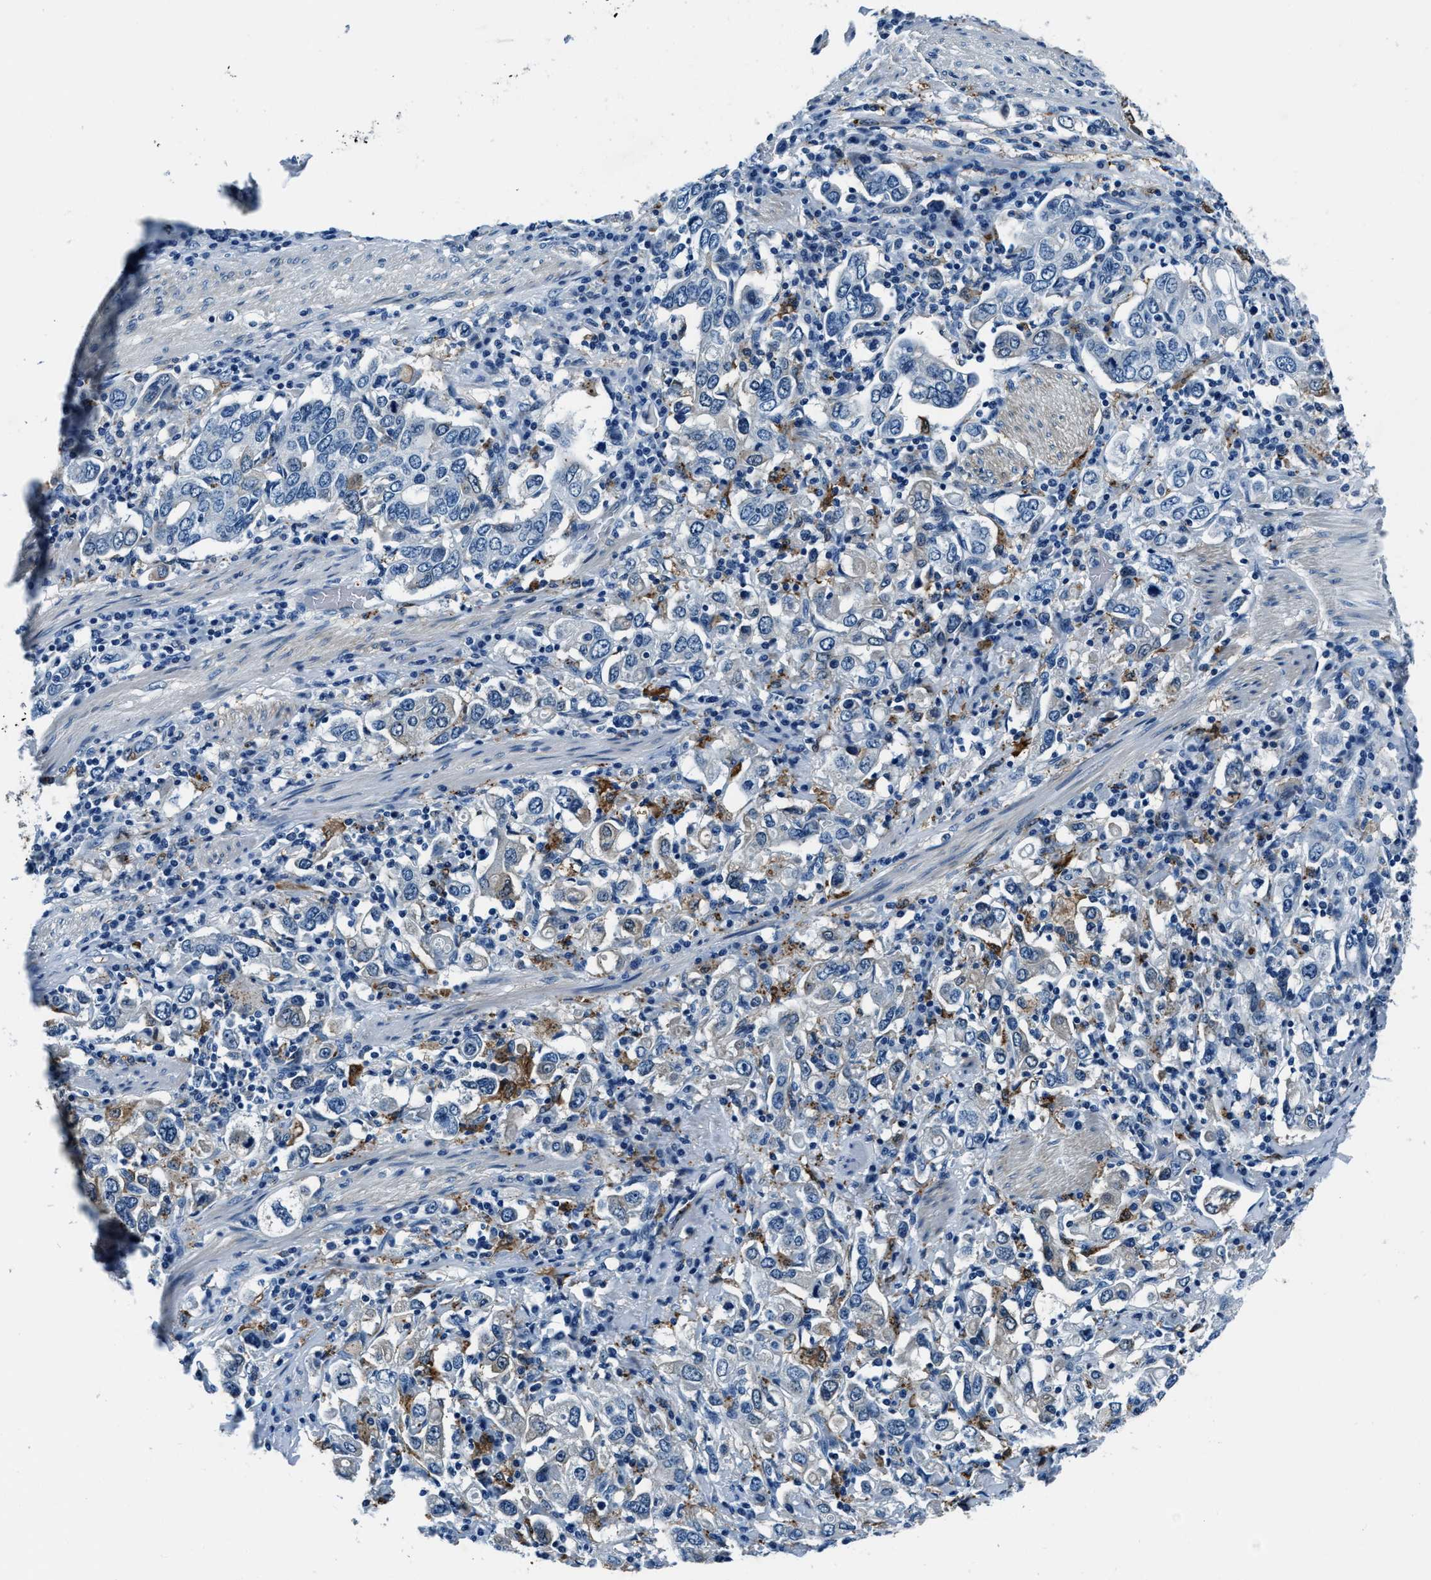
{"staining": {"intensity": "moderate", "quantity": "<25%", "location": "cytoplasmic/membranous"}, "tissue": "stomach cancer", "cell_type": "Tumor cells", "image_type": "cancer", "snomed": [{"axis": "morphology", "description": "Adenocarcinoma, NOS"}, {"axis": "topography", "description": "Stomach, upper"}], "caption": "Adenocarcinoma (stomach) tissue reveals moderate cytoplasmic/membranous positivity in about <25% of tumor cells", "gene": "PTPDC1", "patient": {"sex": "male", "age": 62}}